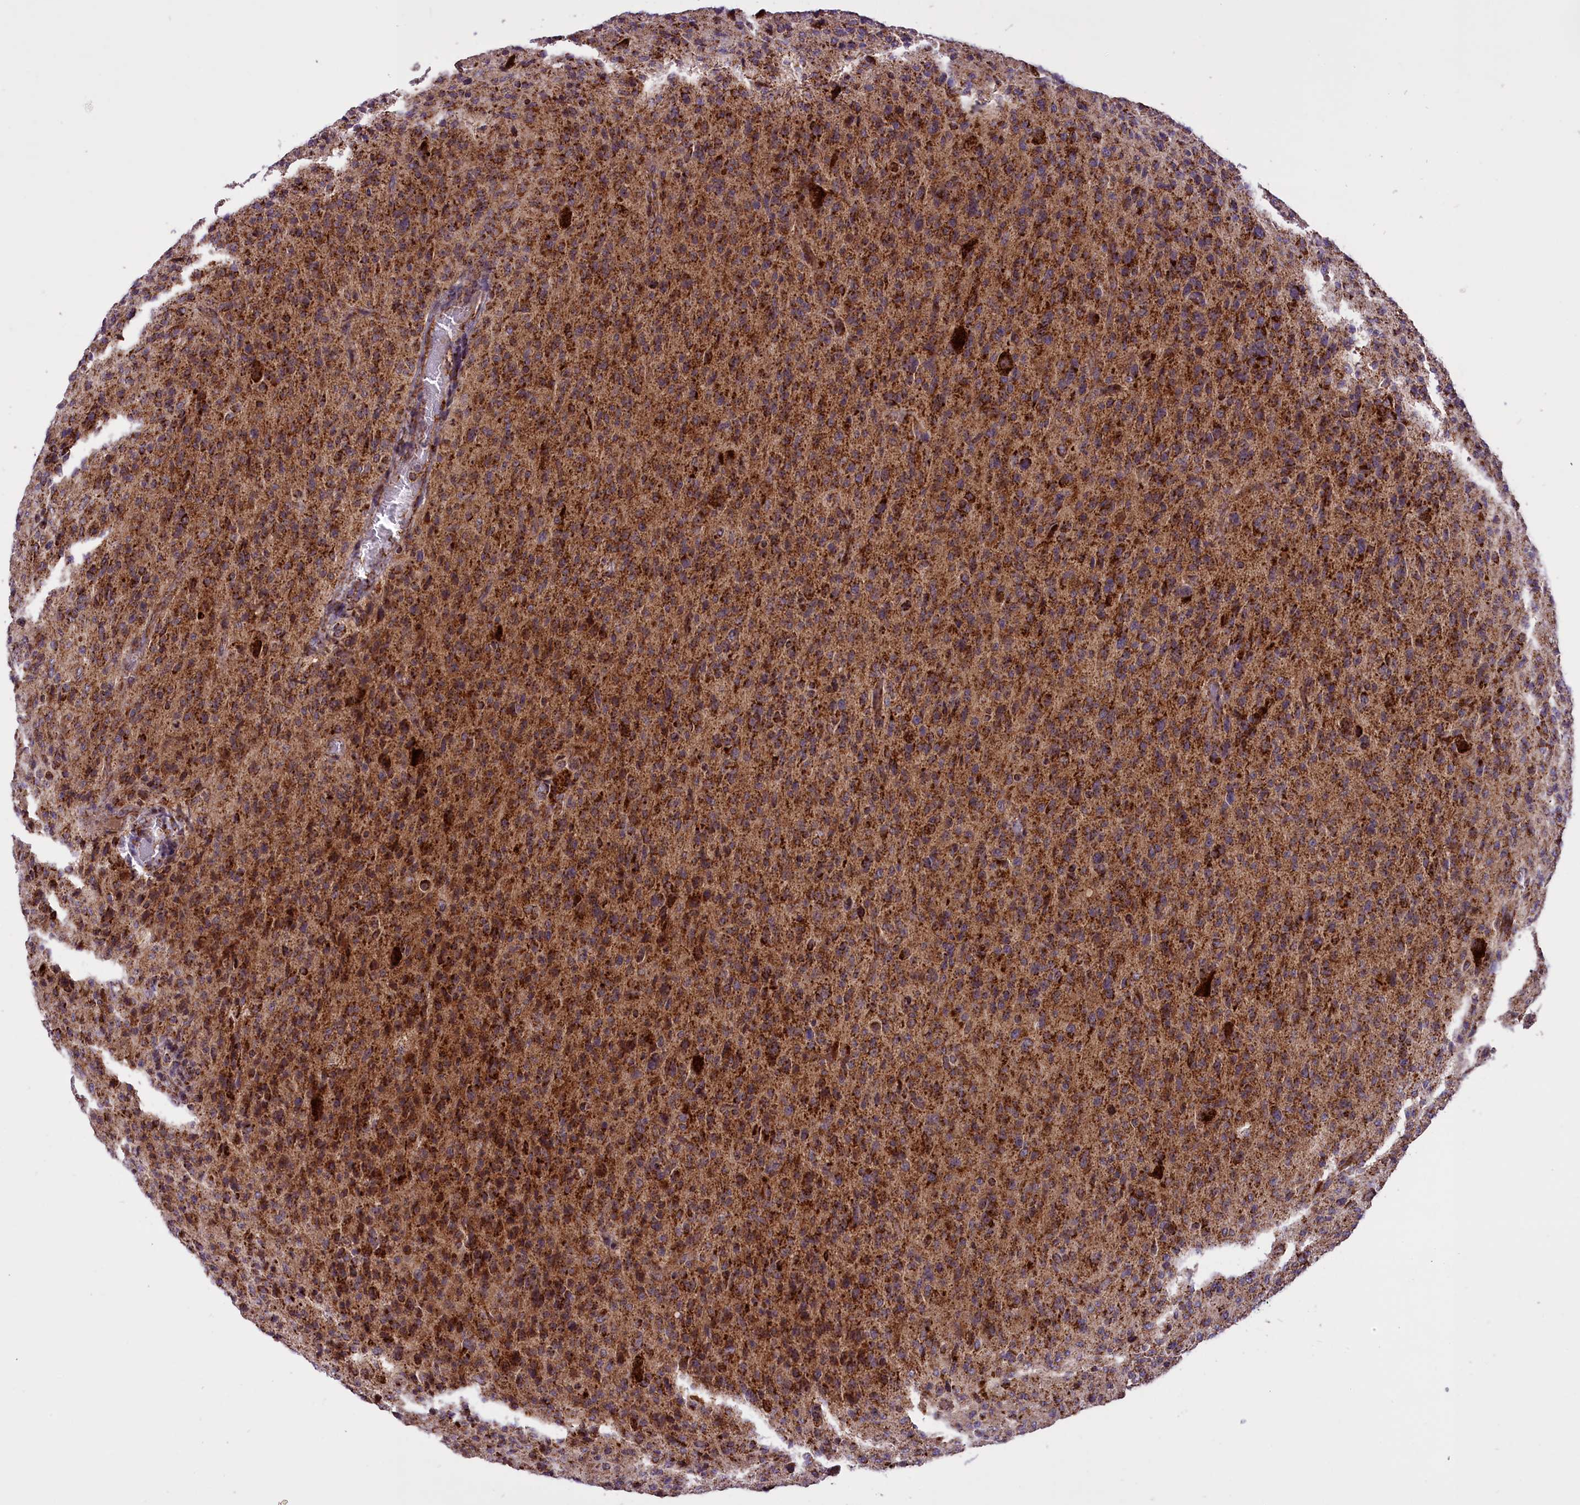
{"staining": {"intensity": "moderate", "quantity": ">75%", "location": "cytoplasmic/membranous"}, "tissue": "glioma", "cell_type": "Tumor cells", "image_type": "cancer", "snomed": [{"axis": "morphology", "description": "Glioma, malignant, High grade"}, {"axis": "topography", "description": "Brain"}], "caption": "This photomicrograph displays IHC staining of human malignant glioma (high-grade), with medium moderate cytoplasmic/membranous positivity in approximately >75% of tumor cells.", "gene": "NDUFS5", "patient": {"sex": "female", "age": 57}}